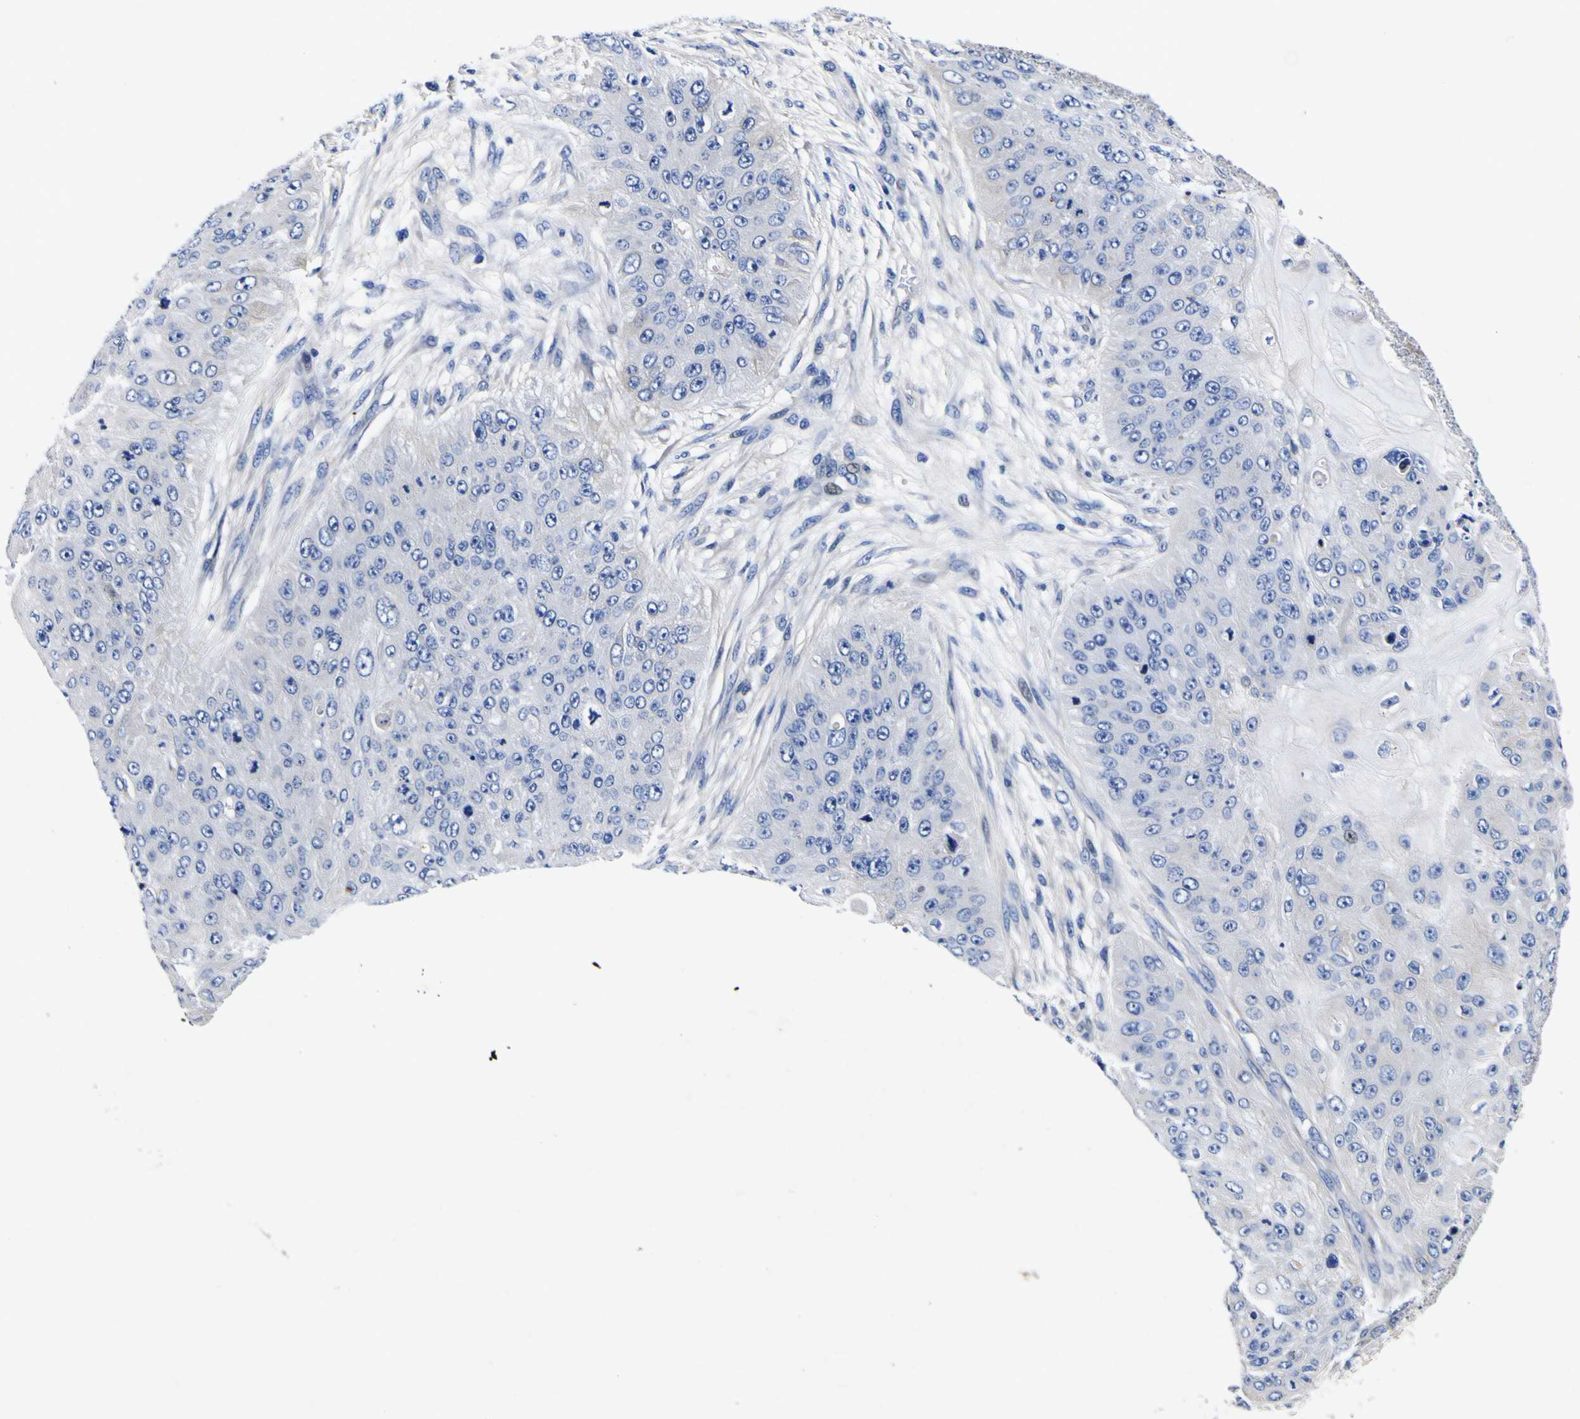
{"staining": {"intensity": "negative", "quantity": "none", "location": "none"}, "tissue": "skin cancer", "cell_type": "Tumor cells", "image_type": "cancer", "snomed": [{"axis": "morphology", "description": "Squamous cell carcinoma, NOS"}, {"axis": "topography", "description": "Skin"}], "caption": "IHC image of neoplastic tissue: squamous cell carcinoma (skin) stained with DAB demonstrates no significant protein positivity in tumor cells.", "gene": "VASN", "patient": {"sex": "female", "age": 80}}